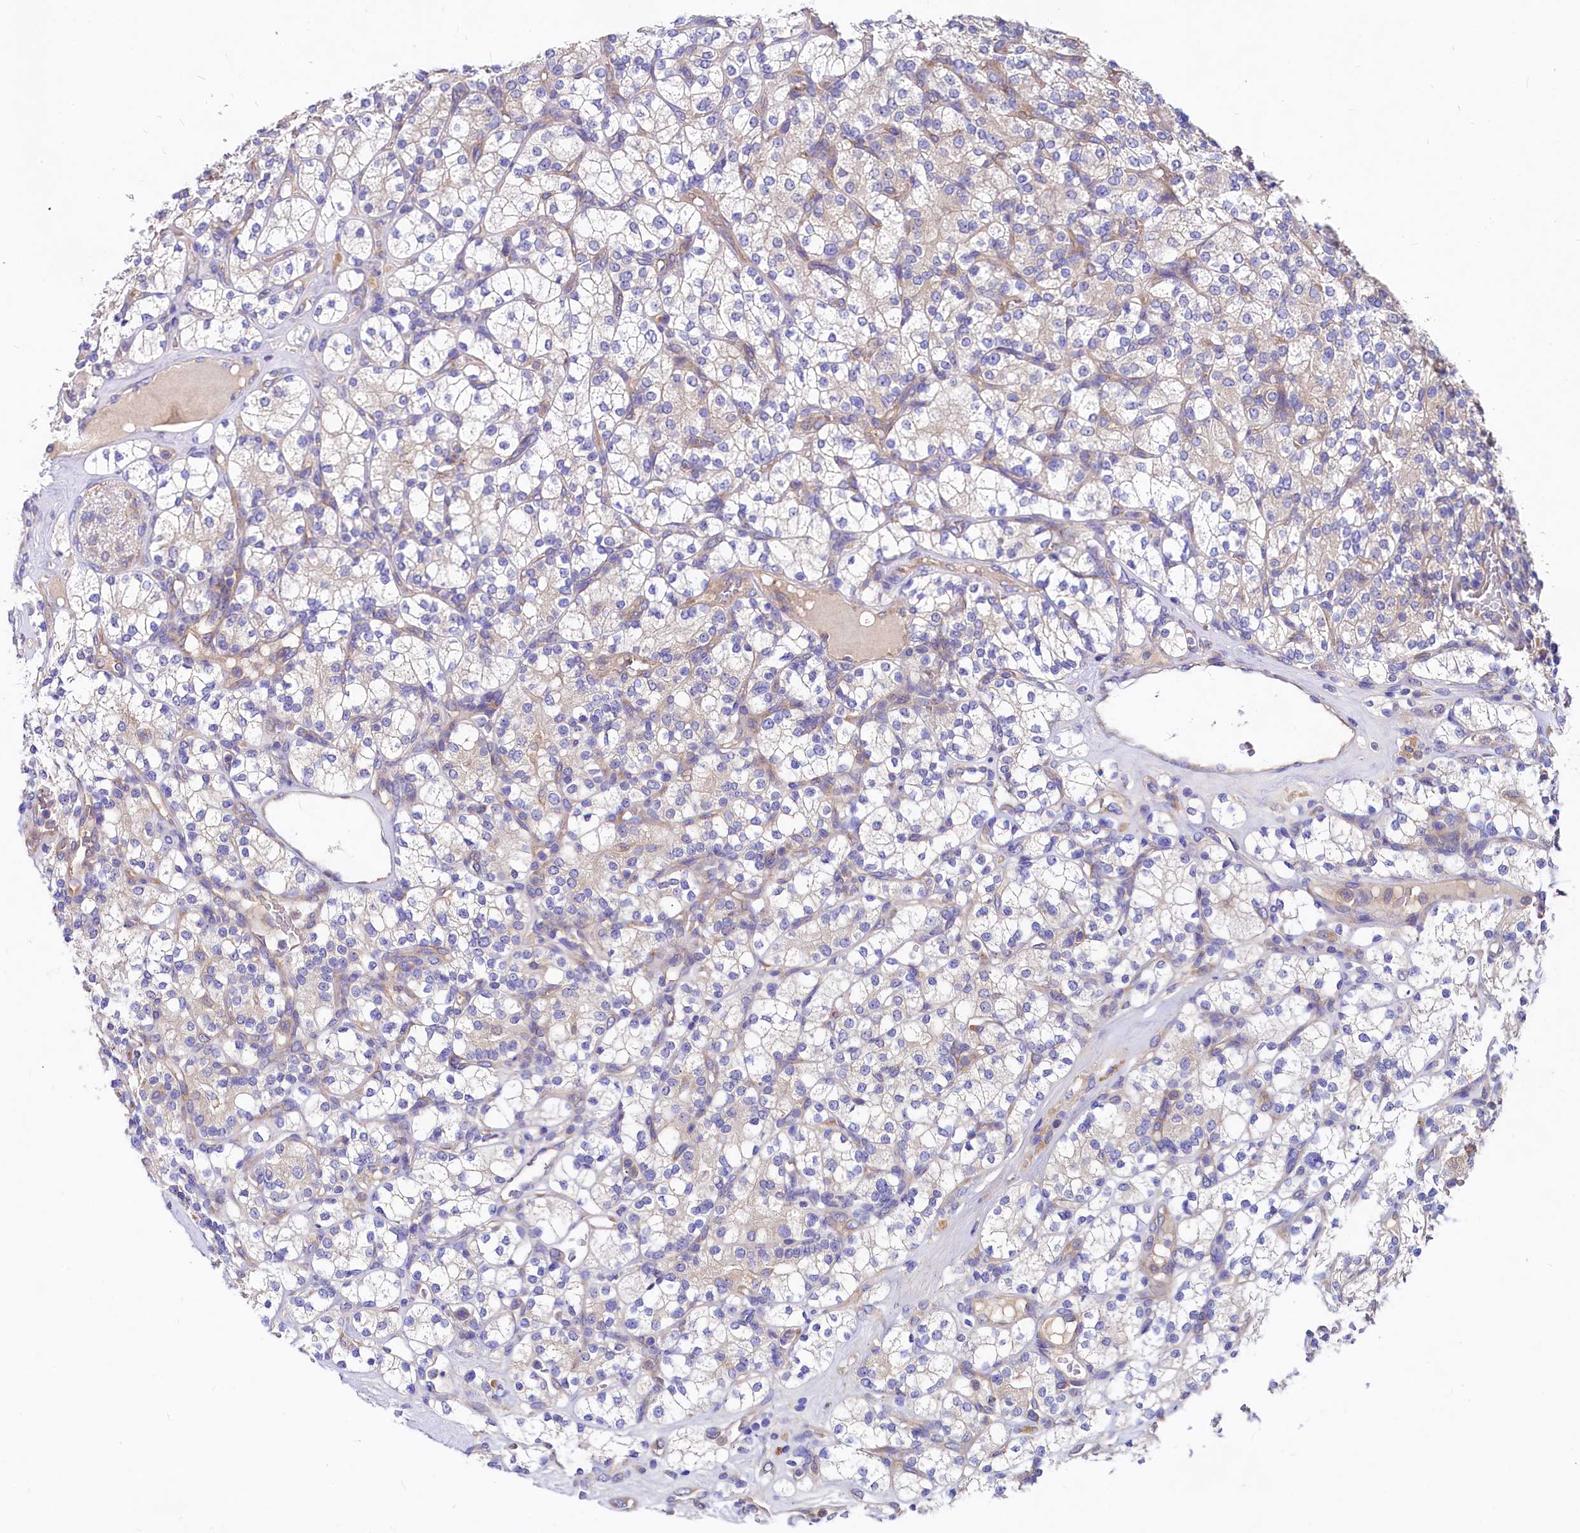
{"staining": {"intensity": "weak", "quantity": "<25%", "location": "cytoplasmic/membranous"}, "tissue": "renal cancer", "cell_type": "Tumor cells", "image_type": "cancer", "snomed": [{"axis": "morphology", "description": "Adenocarcinoma, NOS"}, {"axis": "topography", "description": "Kidney"}], "caption": "The micrograph shows no significant staining in tumor cells of renal adenocarcinoma.", "gene": "QARS1", "patient": {"sex": "male", "age": 77}}